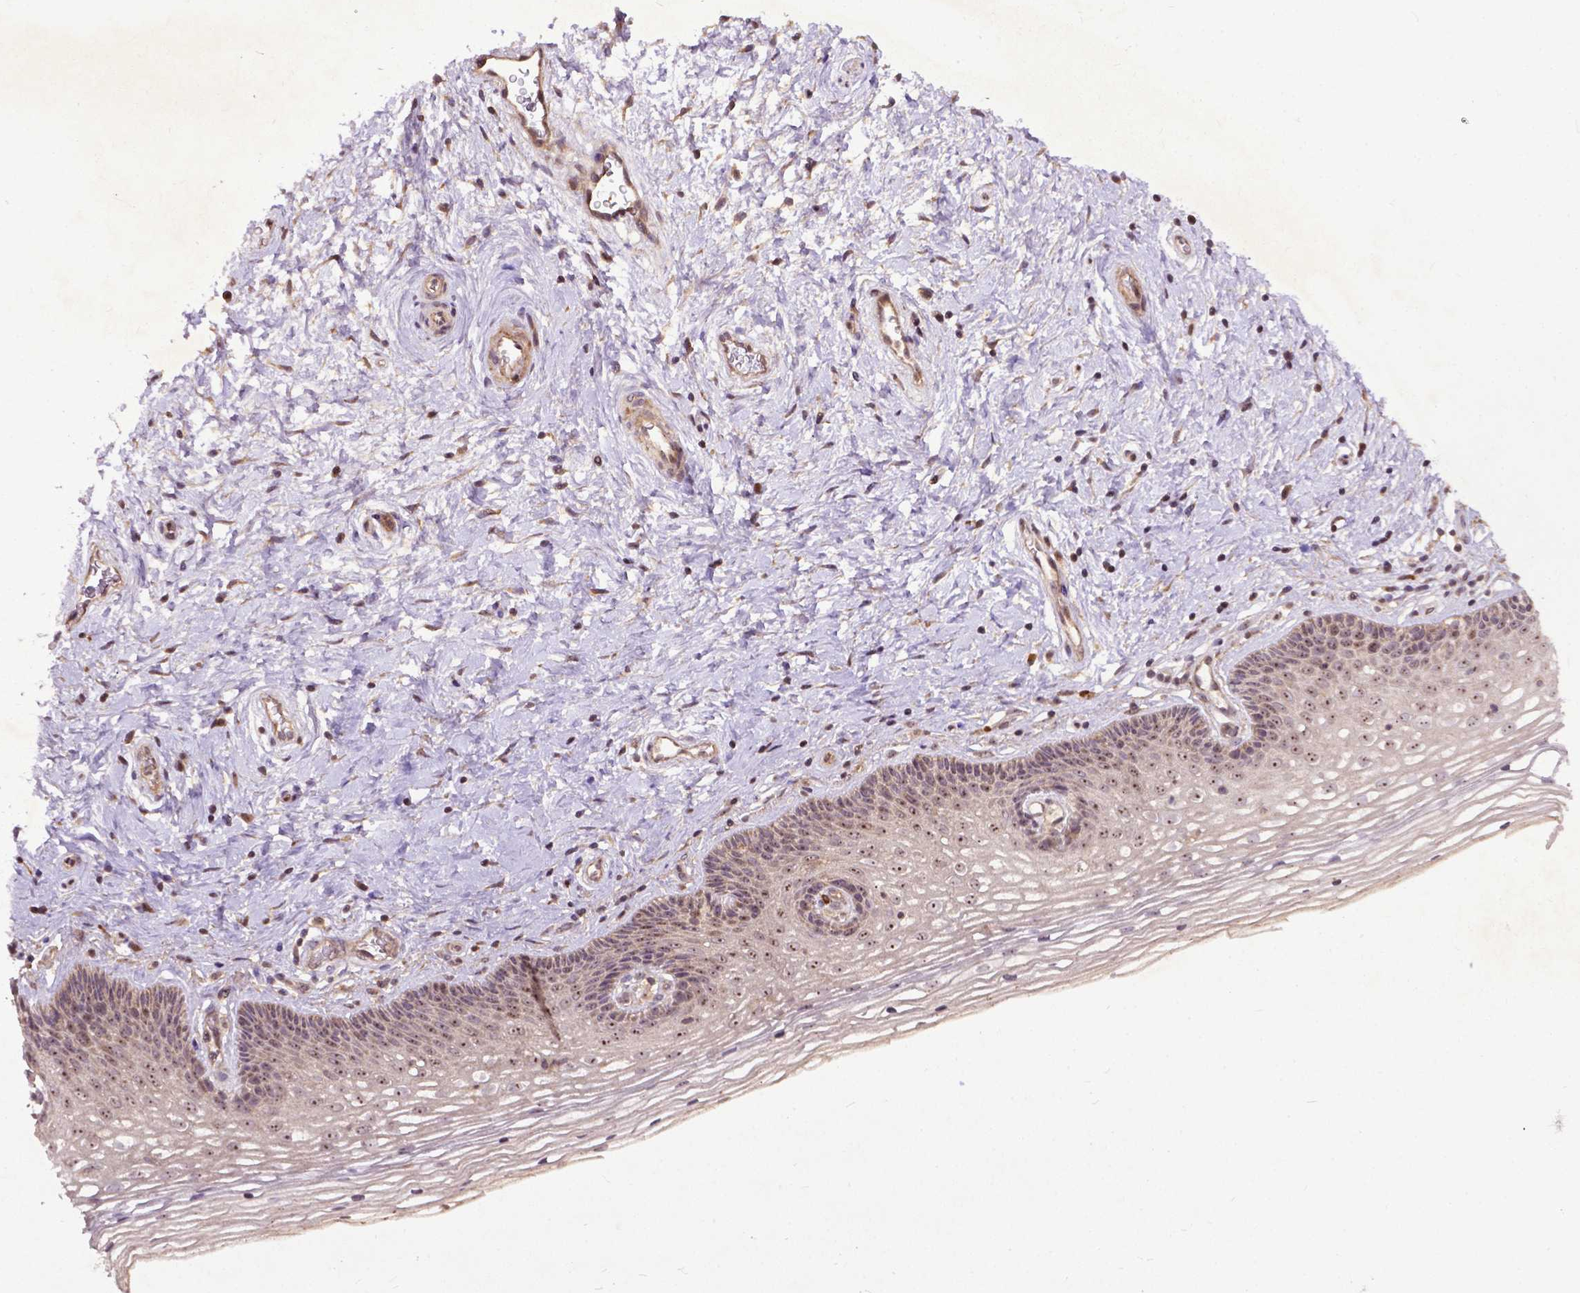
{"staining": {"intensity": "moderate", "quantity": ">75%", "location": "cytoplasmic/membranous"}, "tissue": "cervix", "cell_type": "Glandular cells", "image_type": "normal", "snomed": [{"axis": "morphology", "description": "Normal tissue, NOS"}, {"axis": "topography", "description": "Cervix"}], "caption": "This is an image of immunohistochemistry staining of benign cervix, which shows moderate expression in the cytoplasmic/membranous of glandular cells.", "gene": "PARP3", "patient": {"sex": "female", "age": 34}}